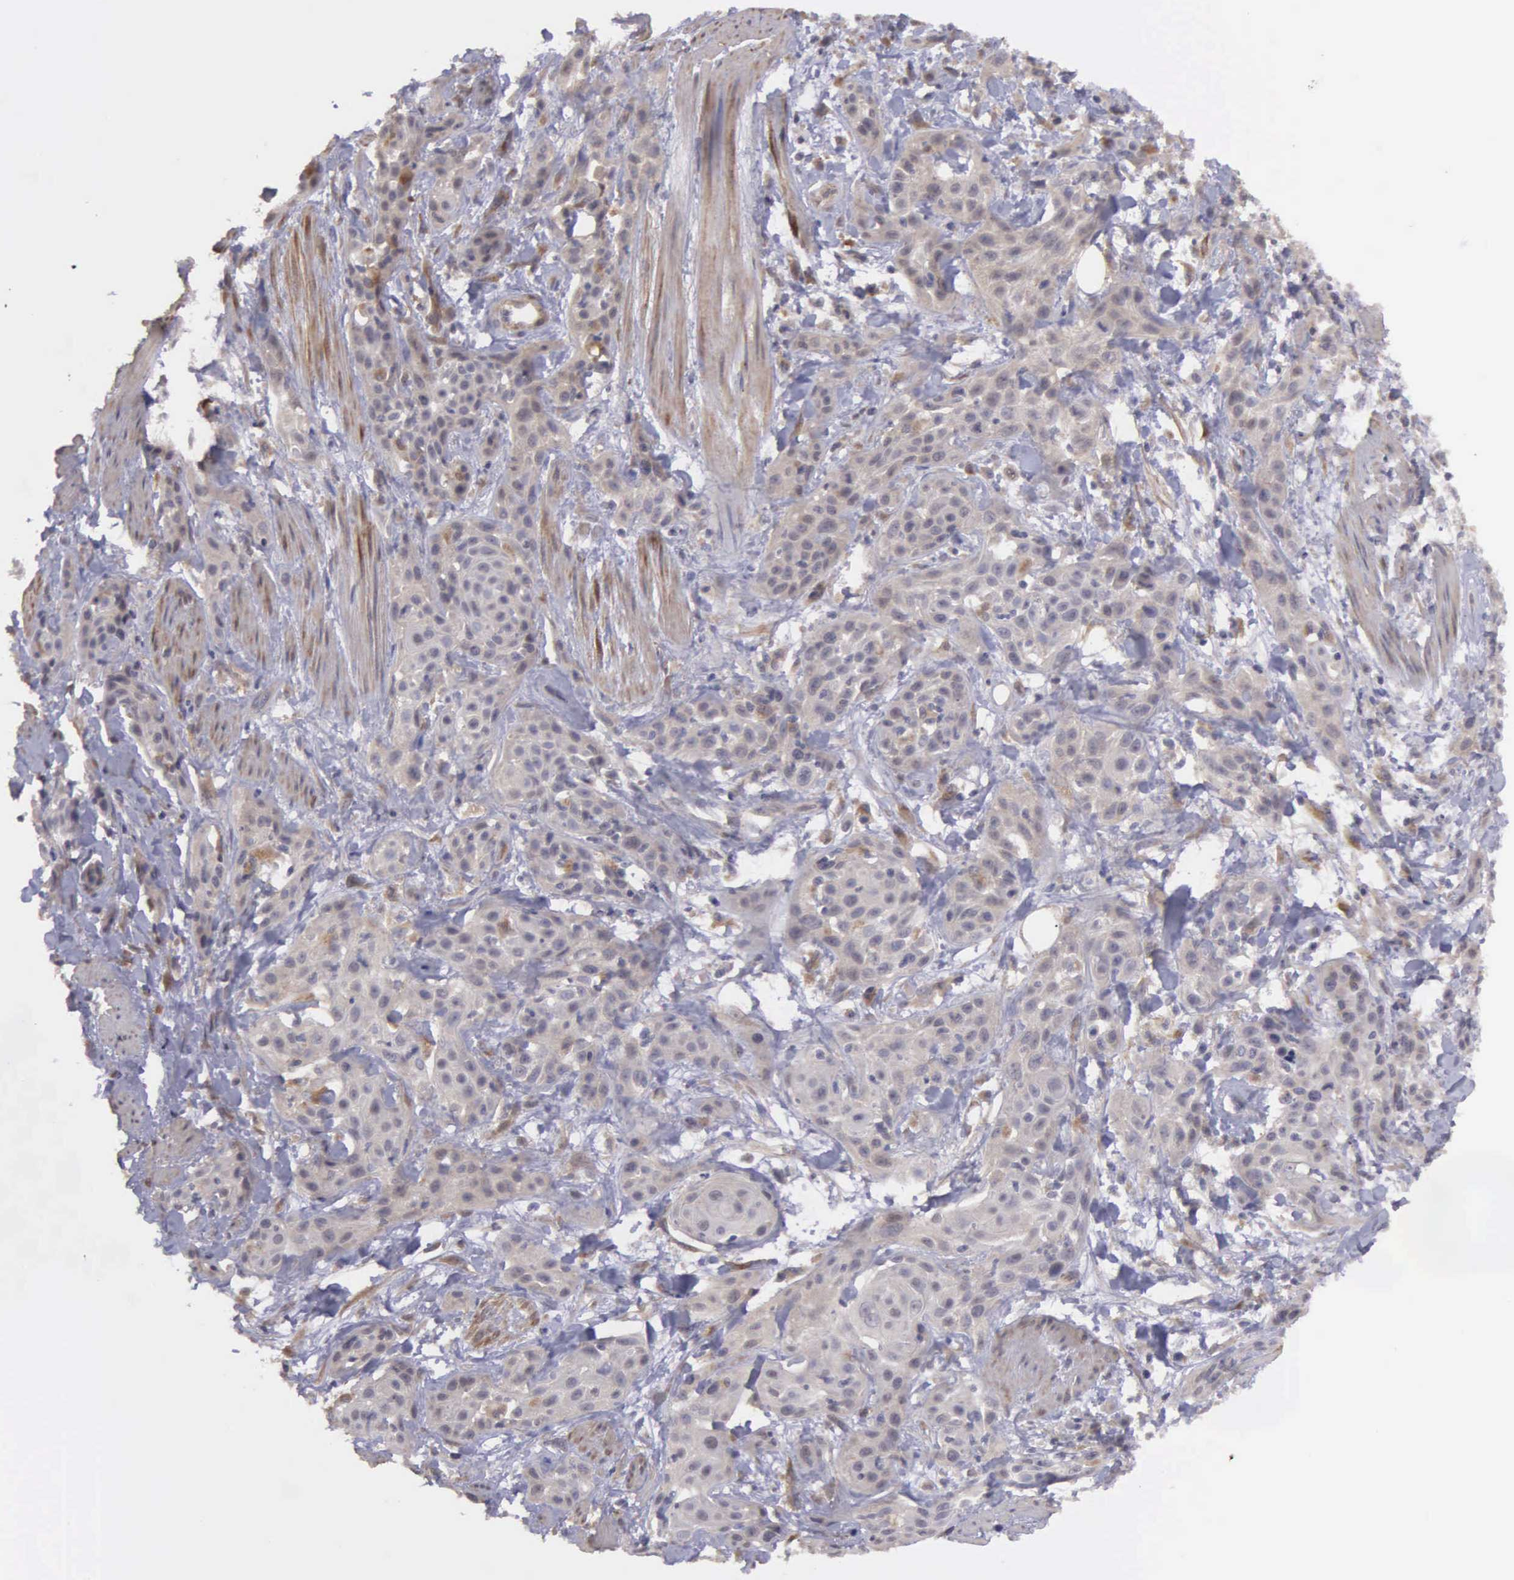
{"staining": {"intensity": "weak", "quantity": ">75%", "location": "cytoplasmic/membranous"}, "tissue": "skin cancer", "cell_type": "Tumor cells", "image_type": "cancer", "snomed": [{"axis": "morphology", "description": "Squamous cell carcinoma, NOS"}, {"axis": "topography", "description": "Skin"}, {"axis": "topography", "description": "Anal"}], "caption": "Immunohistochemistry (IHC) of human squamous cell carcinoma (skin) demonstrates low levels of weak cytoplasmic/membranous expression in about >75% of tumor cells.", "gene": "RTL10", "patient": {"sex": "male", "age": 64}}